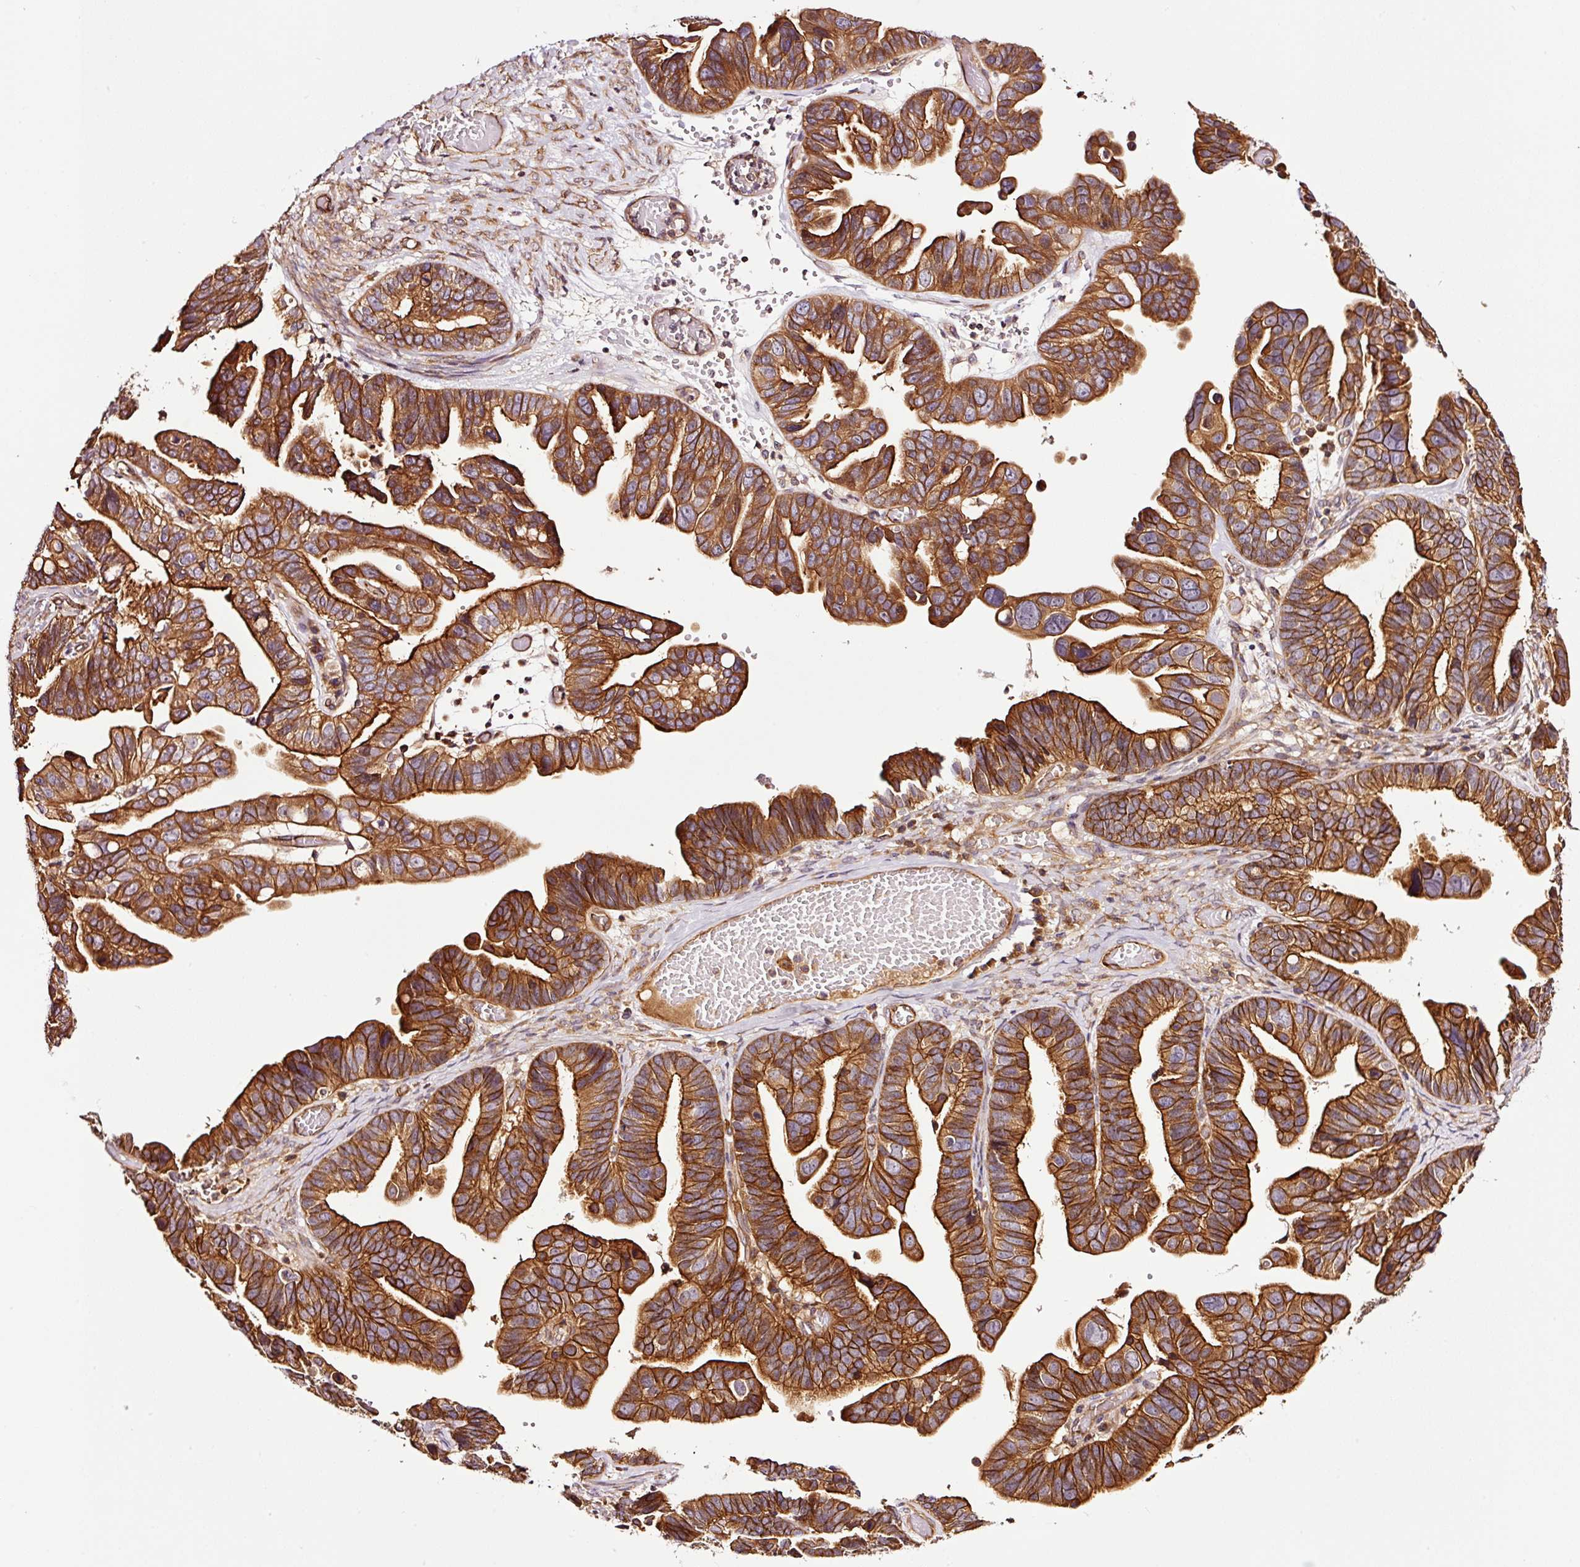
{"staining": {"intensity": "strong", "quantity": ">75%", "location": "cytoplasmic/membranous"}, "tissue": "ovarian cancer", "cell_type": "Tumor cells", "image_type": "cancer", "snomed": [{"axis": "morphology", "description": "Cystadenocarcinoma, serous, NOS"}, {"axis": "topography", "description": "Ovary"}], "caption": "Serous cystadenocarcinoma (ovarian) tissue displays strong cytoplasmic/membranous staining in approximately >75% of tumor cells", "gene": "METAP1", "patient": {"sex": "female", "age": 56}}